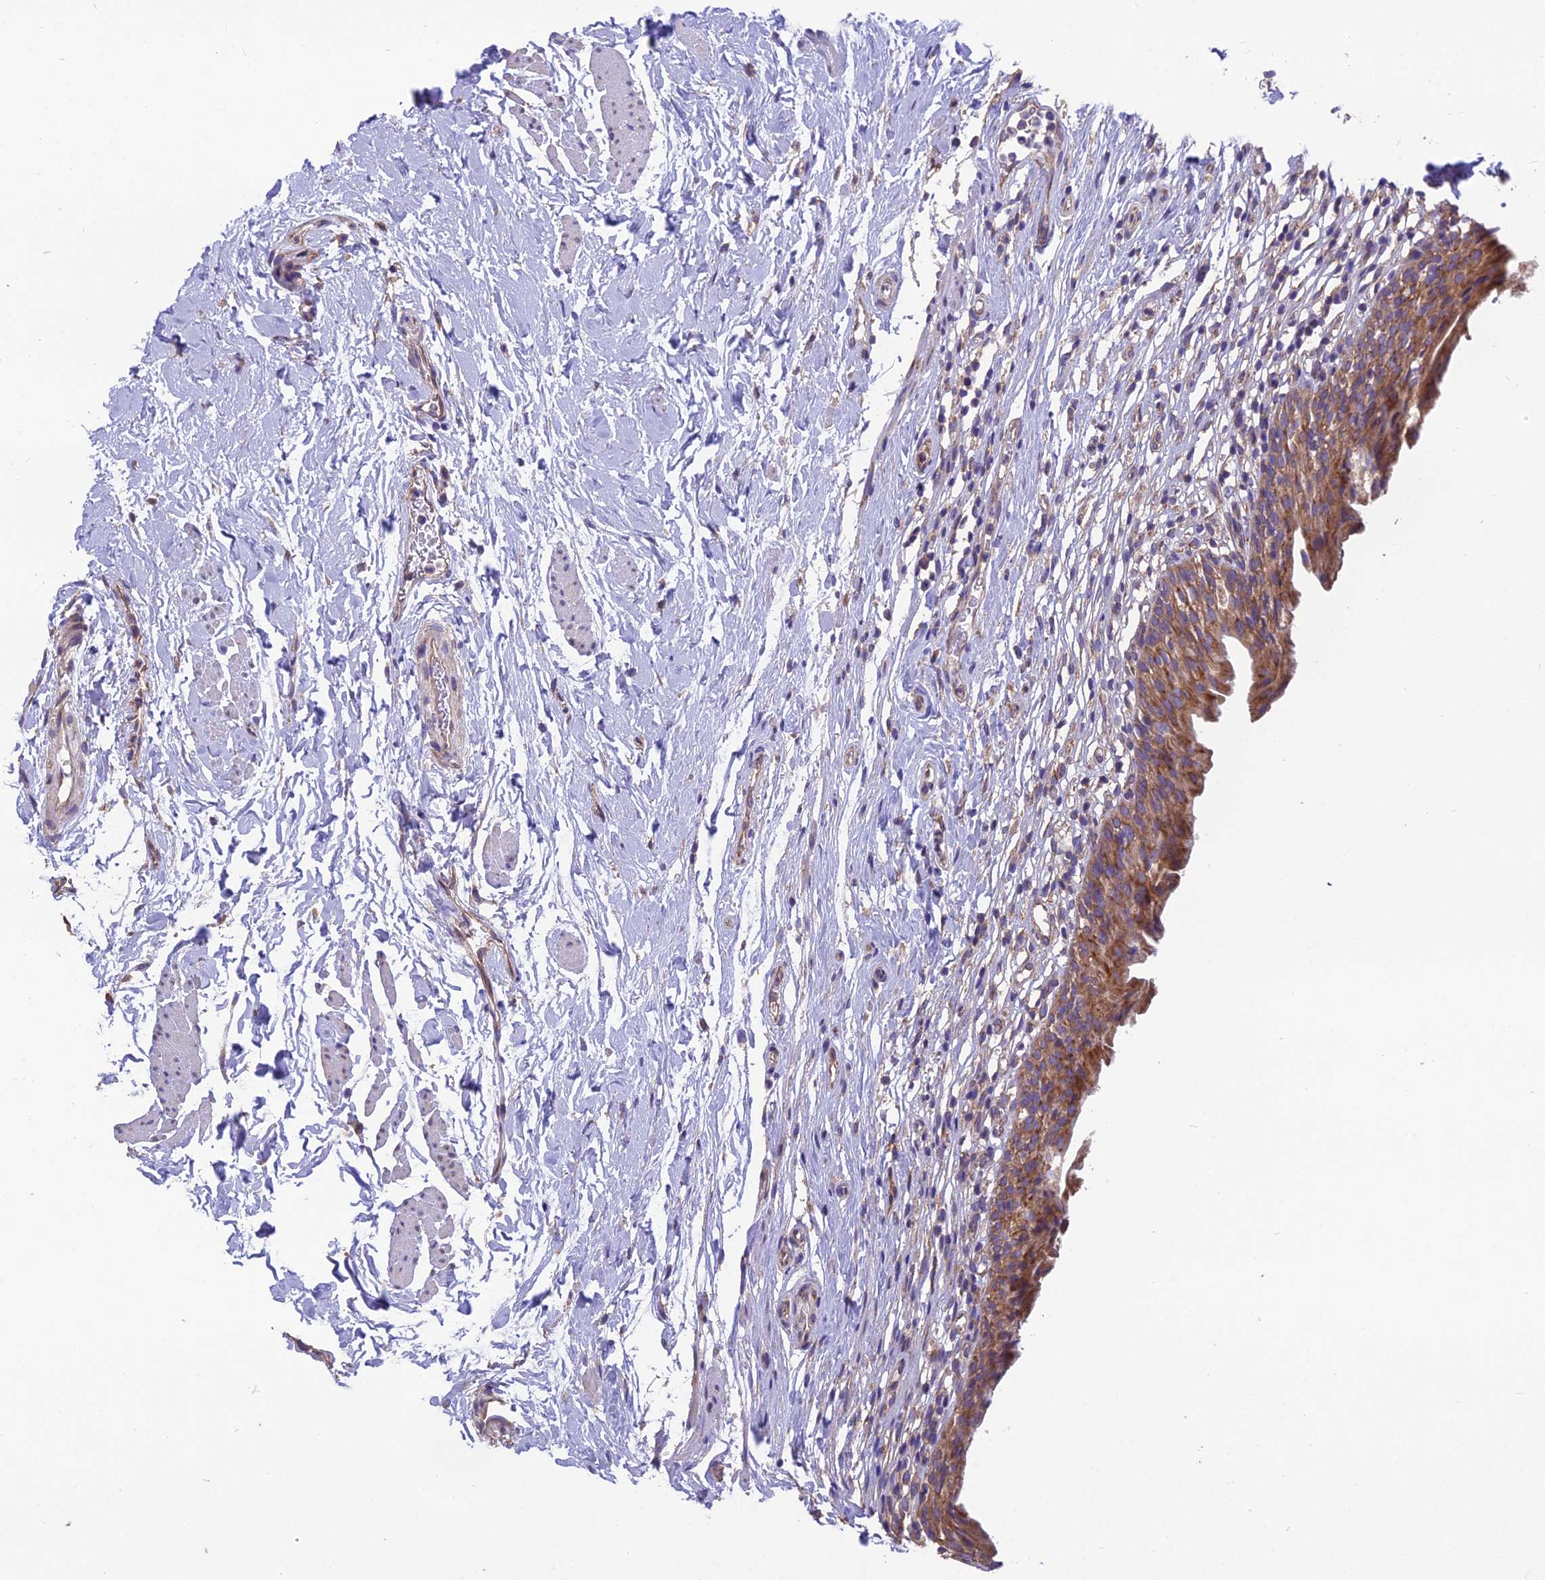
{"staining": {"intensity": "strong", "quantity": ">75%", "location": "cytoplasmic/membranous"}, "tissue": "urinary bladder", "cell_type": "Urothelial cells", "image_type": "normal", "snomed": [{"axis": "morphology", "description": "Normal tissue, NOS"}, {"axis": "morphology", "description": "Inflammation, NOS"}, {"axis": "topography", "description": "Urinary bladder"}], "caption": "A histopathology image showing strong cytoplasmic/membranous expression in approximately >75% of urothelial cells in benign urinary bladder, as visualized by brown immunohistochemical staining.", "gene": "BLOC1S4", "patient": {"sex": "male", "age": 63}}